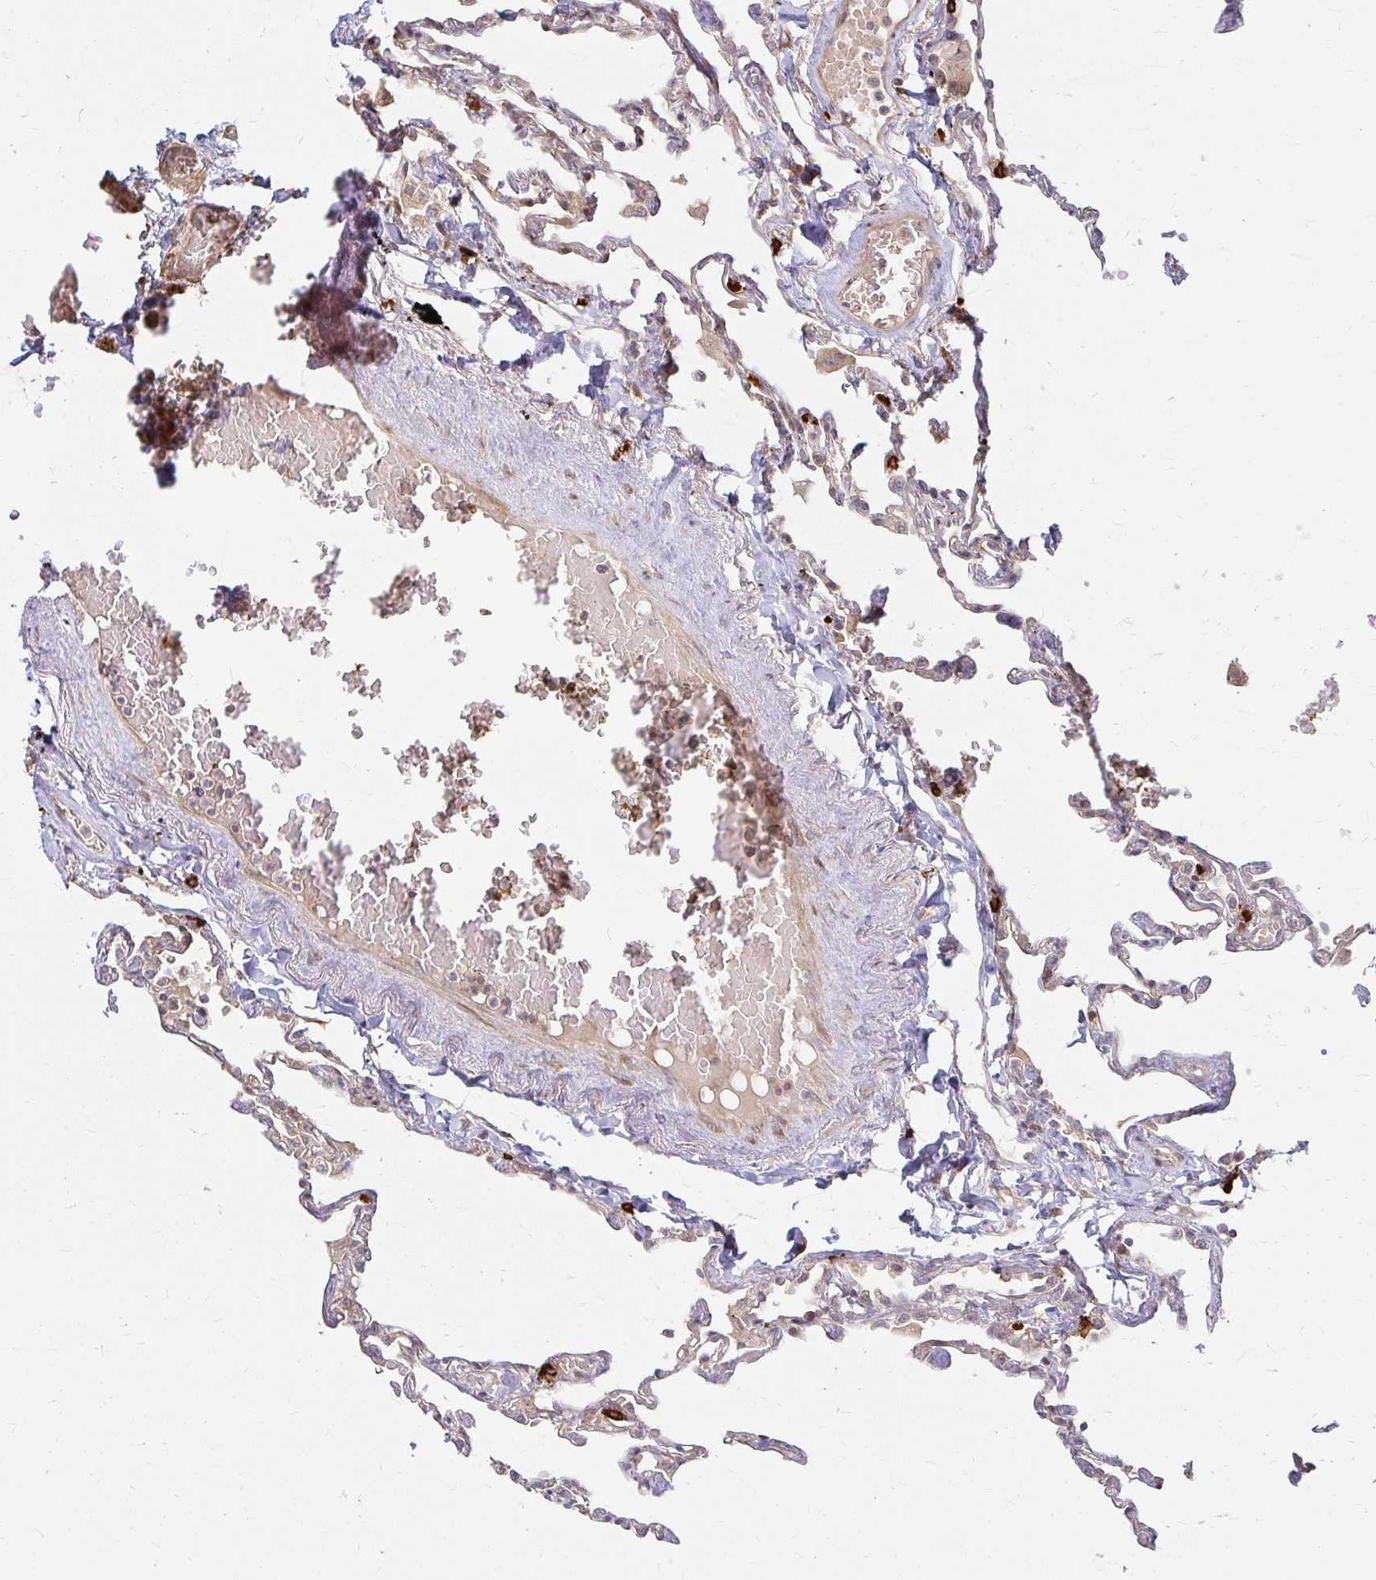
{"staining": {"intensity": "moderate", "quantity": "25%-75%", "location": "cytoplasmic/membranous"}, "tissue": "lung", "cell_type": "Alveolar cells", "image_type": "normal", "snomed": [{"axis": "morphology", "description": "Normal tissue, NOS"}, {"axis": "topography", "description": "Lung"}], "caption": "Alveolar cells exhibit moderate cytoplasmic/membranous positivity in approximately 25%-75% of cells in benign lung. (Brightfield microscopy of DAB IHC at high magnification).", "gene": "CAST", "patient": {"sex": "female", "age": 67}}